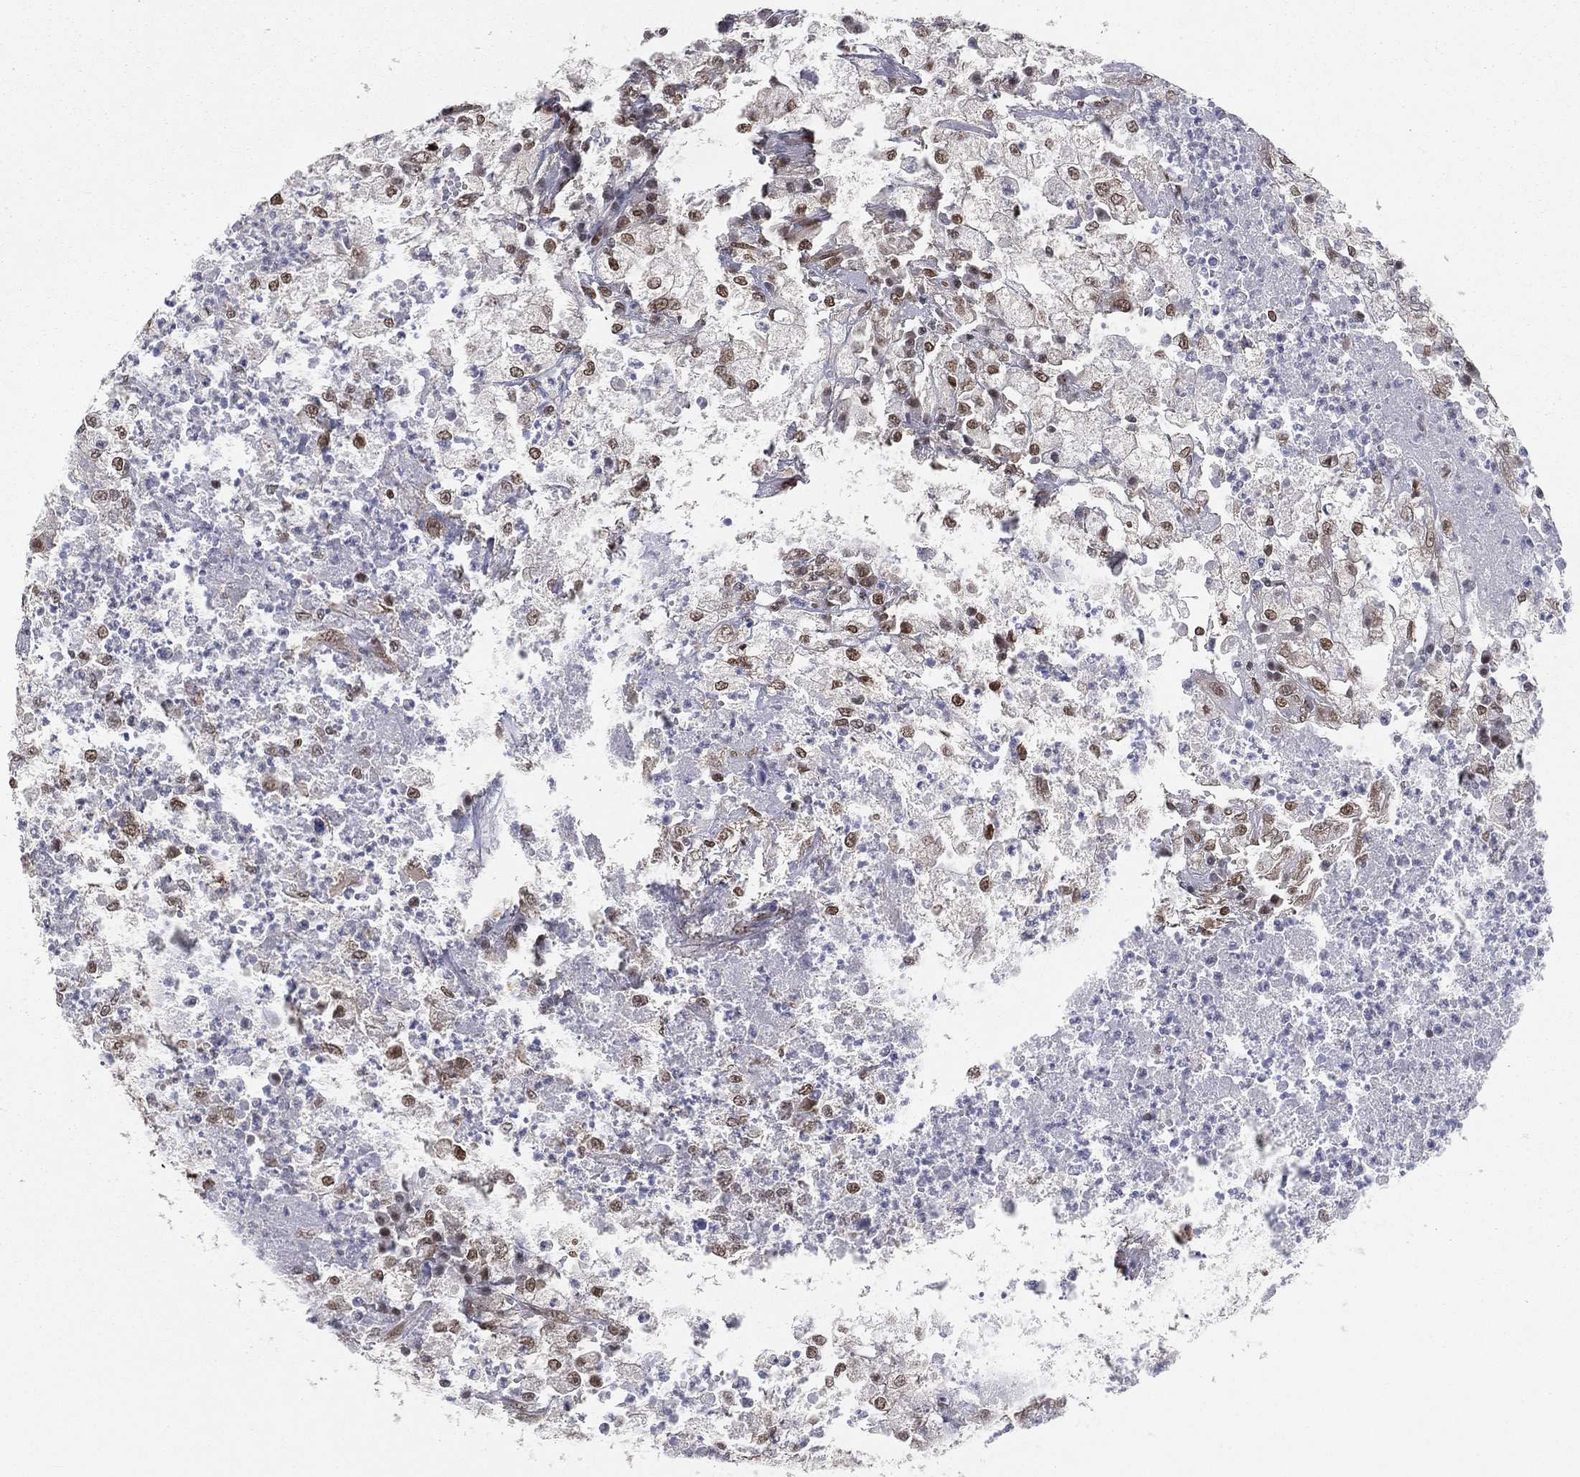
{"staining": {"intensity": "moderate", "quantity": "25%-75%", "location": "nuclear"}, "tissue": "testis cancer", "cell_type": "Tumor cells", "image_type": "cancer", "snomed": [{"axis": "morphology", "description": "Necrosis, NOS"}, {"axis": "morphology", "description": "Carcinoma, Embryonal, NOS"}, {"axis": "topography", "description": "Testis"}], "caption": "DAB (3,3'-diaminobenzidine) immunohistochemical staining of human embryonal carcinoma (testis) reveals moderate nuclear protein expression in approximately 25%-75% of tumor cells.", "gene": "FUBP3", "patient": {"sex": "male", "age": 19}}